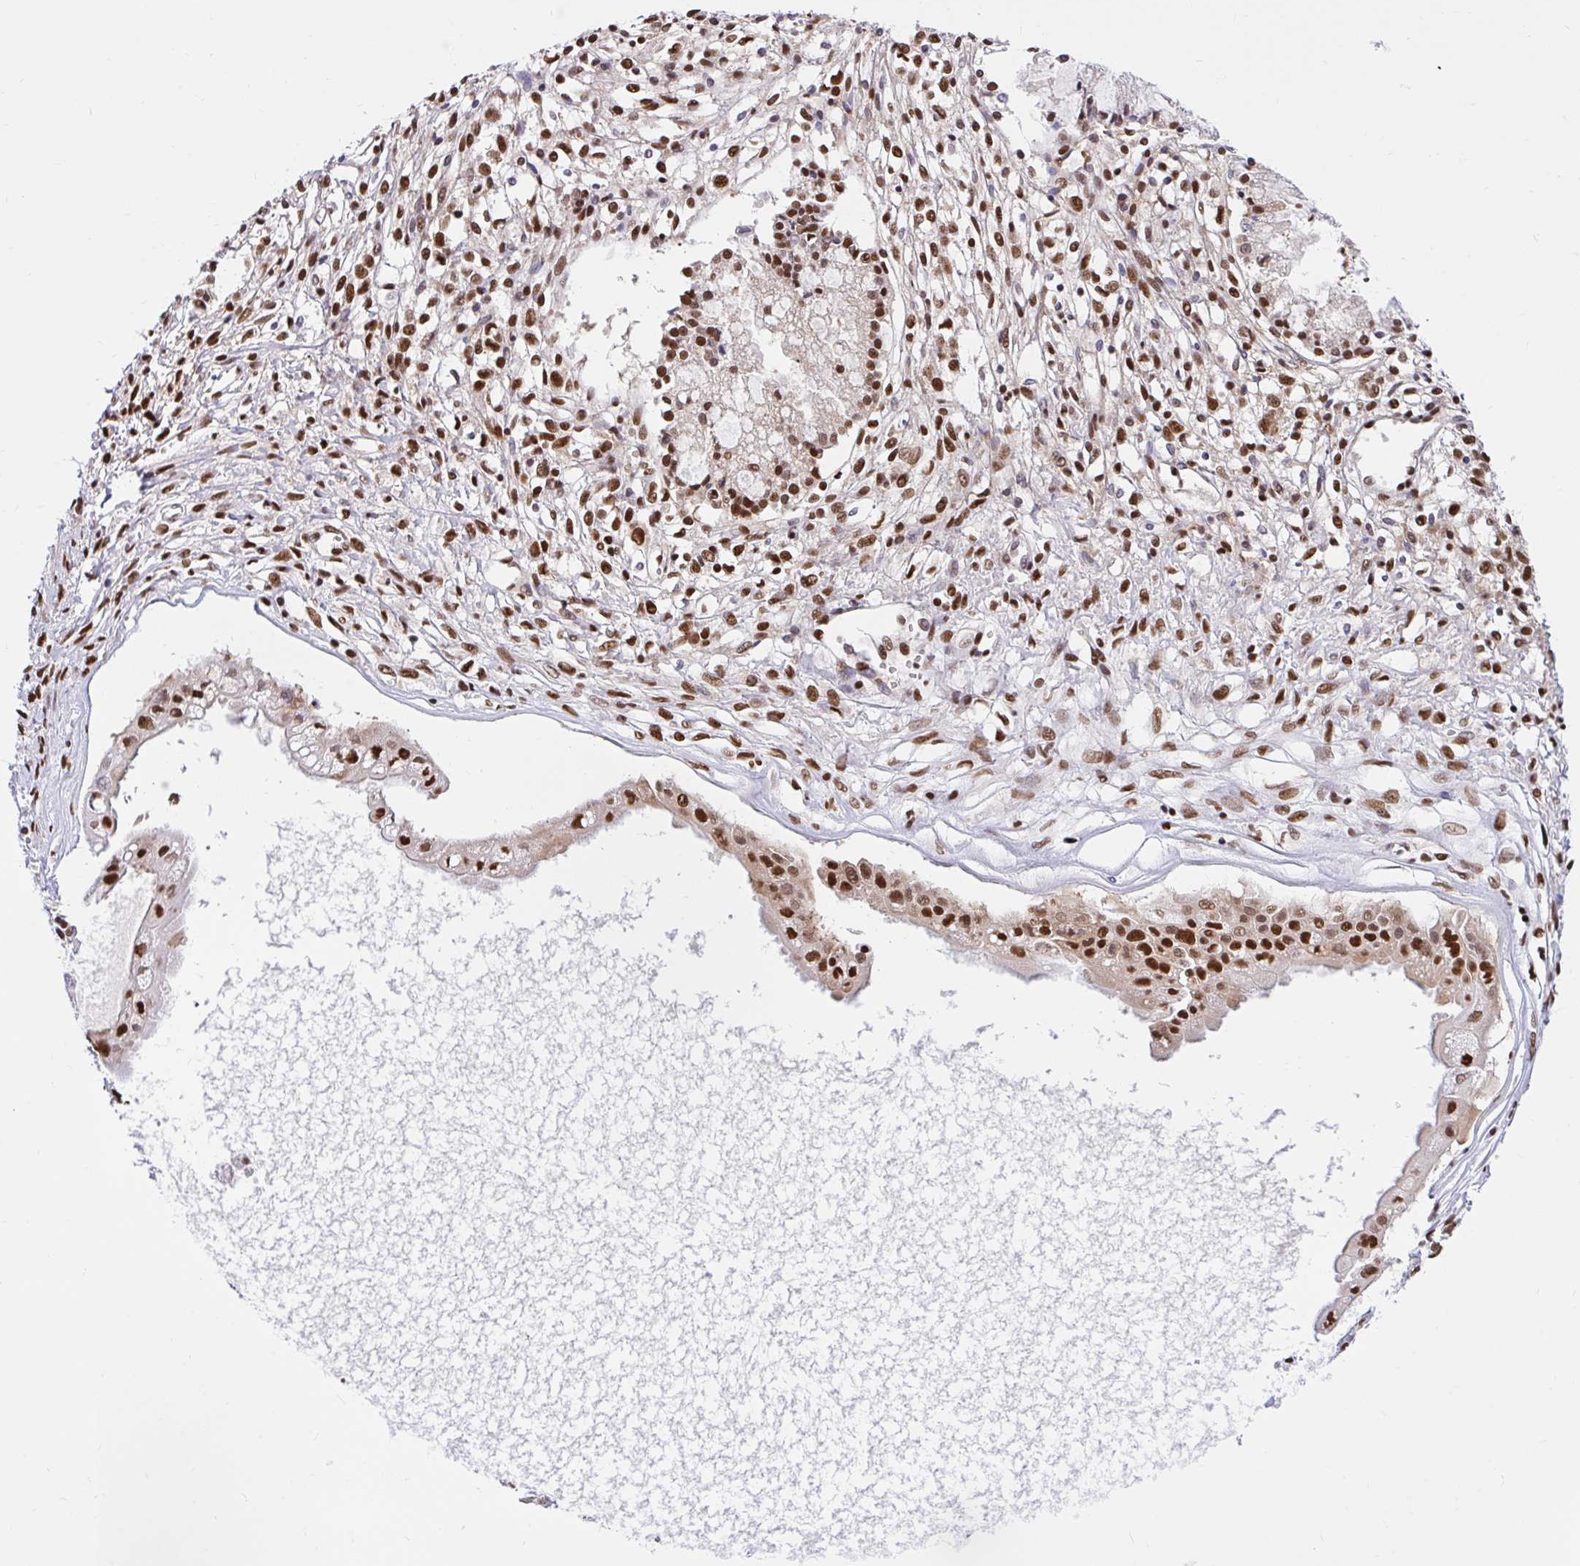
{"staining": {"intensity": "moderate", "quantity": ">75%", "location": "nuclear"}, "tissue": "ovarian cancer", "cell_type": "Tumor cells", "image_type": "cancer", "snomed": [{"axis": "morphology", "description": "Cystadenocarcinoma, mucinous, NOS"}, {"axis": "topography", "description": "Ovary"}], "caption": "Protein expression analysis of human ovarian cancer (mucinous cystadenocarcinoma) reveals moderate nuclear staining in about >75% of tumor cells.", "gene": "ABCA9", "patient": {"sex": "female", "age": 34}}